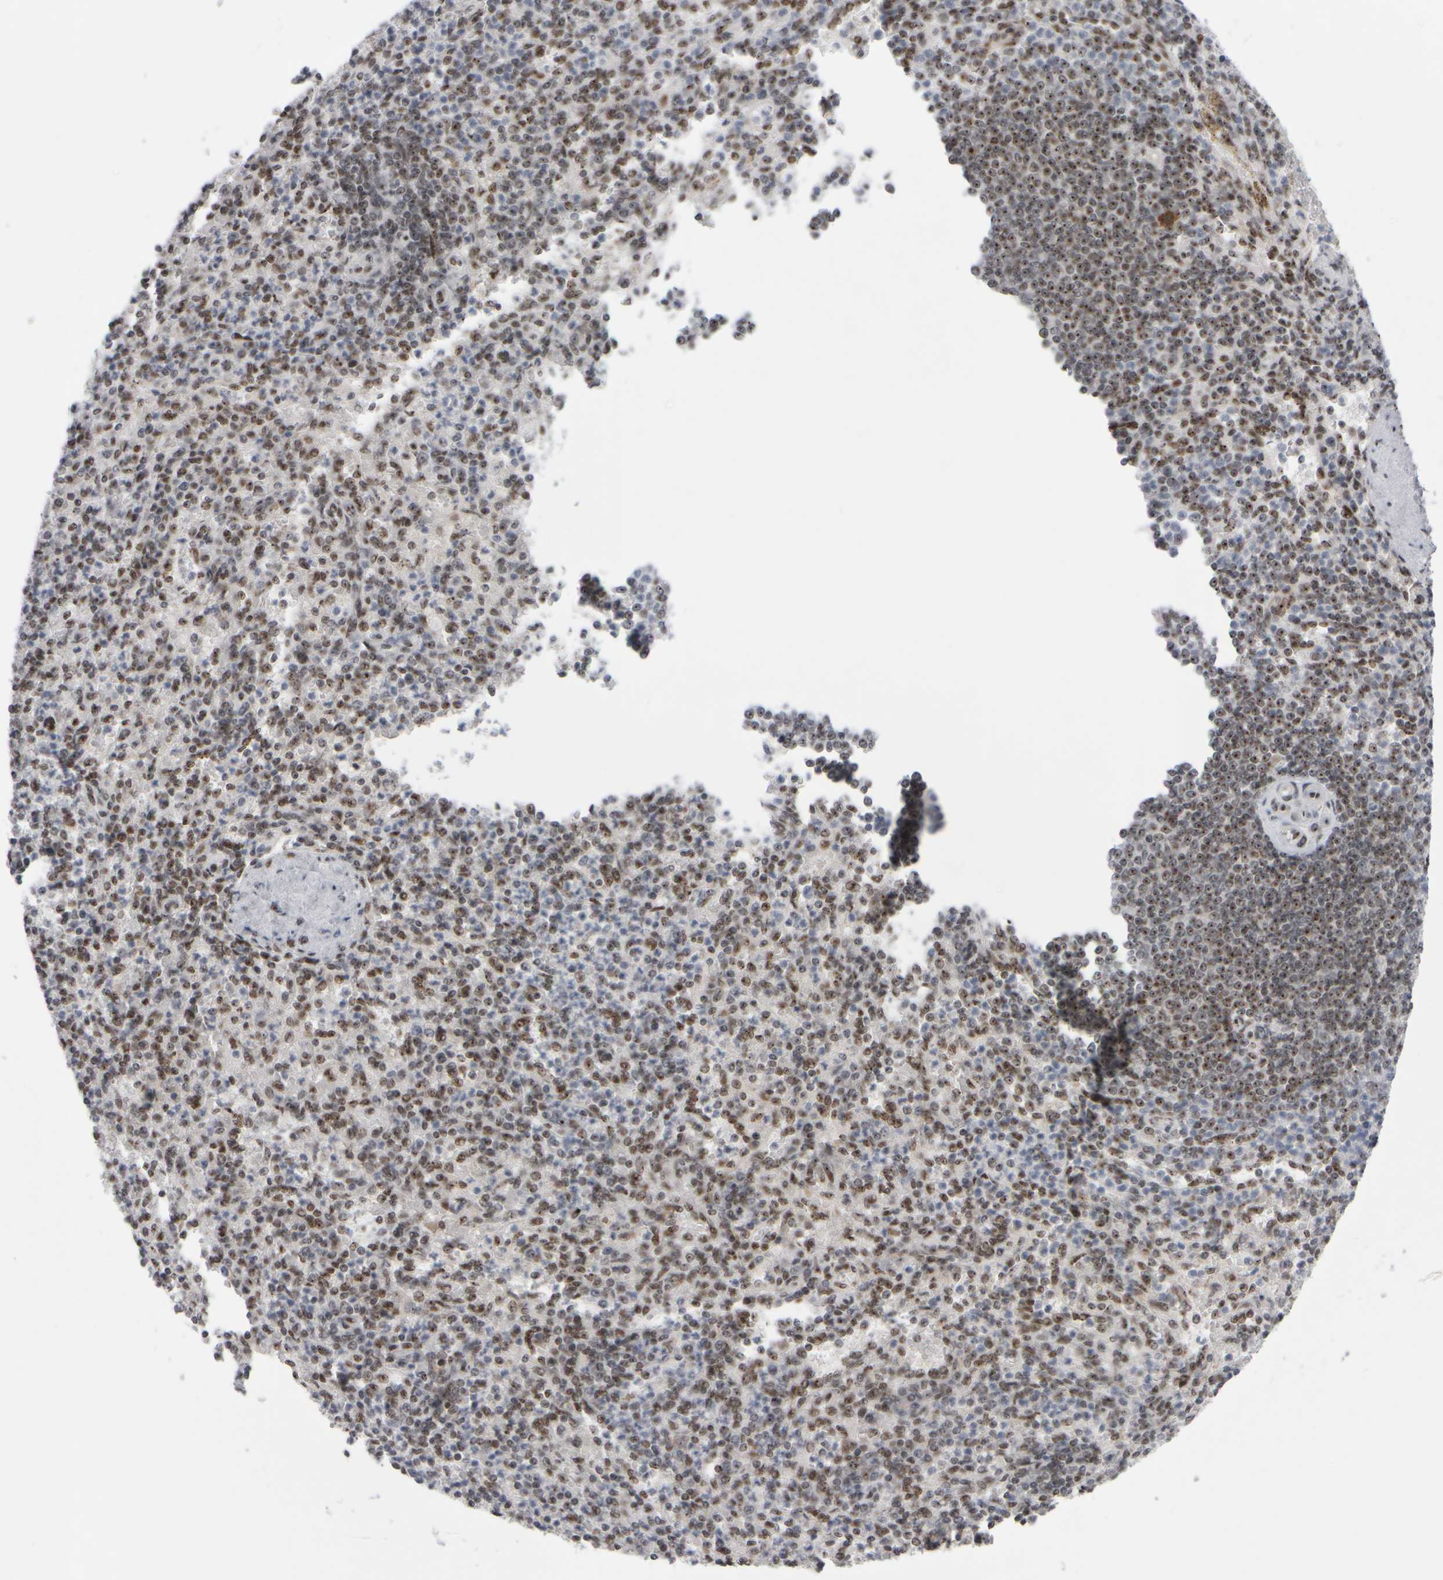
{"staining": {"intensity": "weak", "quantity": "25%-75%", "location": "nuclear"}, "tissue": "spleen", "cell_type": "Cells in red pulp", "image_type": "normal", "snomed": [{"axis": "morphology", "description": "Normal tissue, NOS"}, {"axis": "topography", "description": "Spleen"}], "caption": "High-power microscopy captured an immunohistochemistry (IHC) histopathology image of normal spleen, revealing weak nuclear positivity in about 25%-75% of cells in red pulp. (DAB (3,3'-diaminobenzidine) IHC with brightfield microscopy, high magnification).", "gene": "SURF6", "patient": {"sex": "female", "age": 74}}